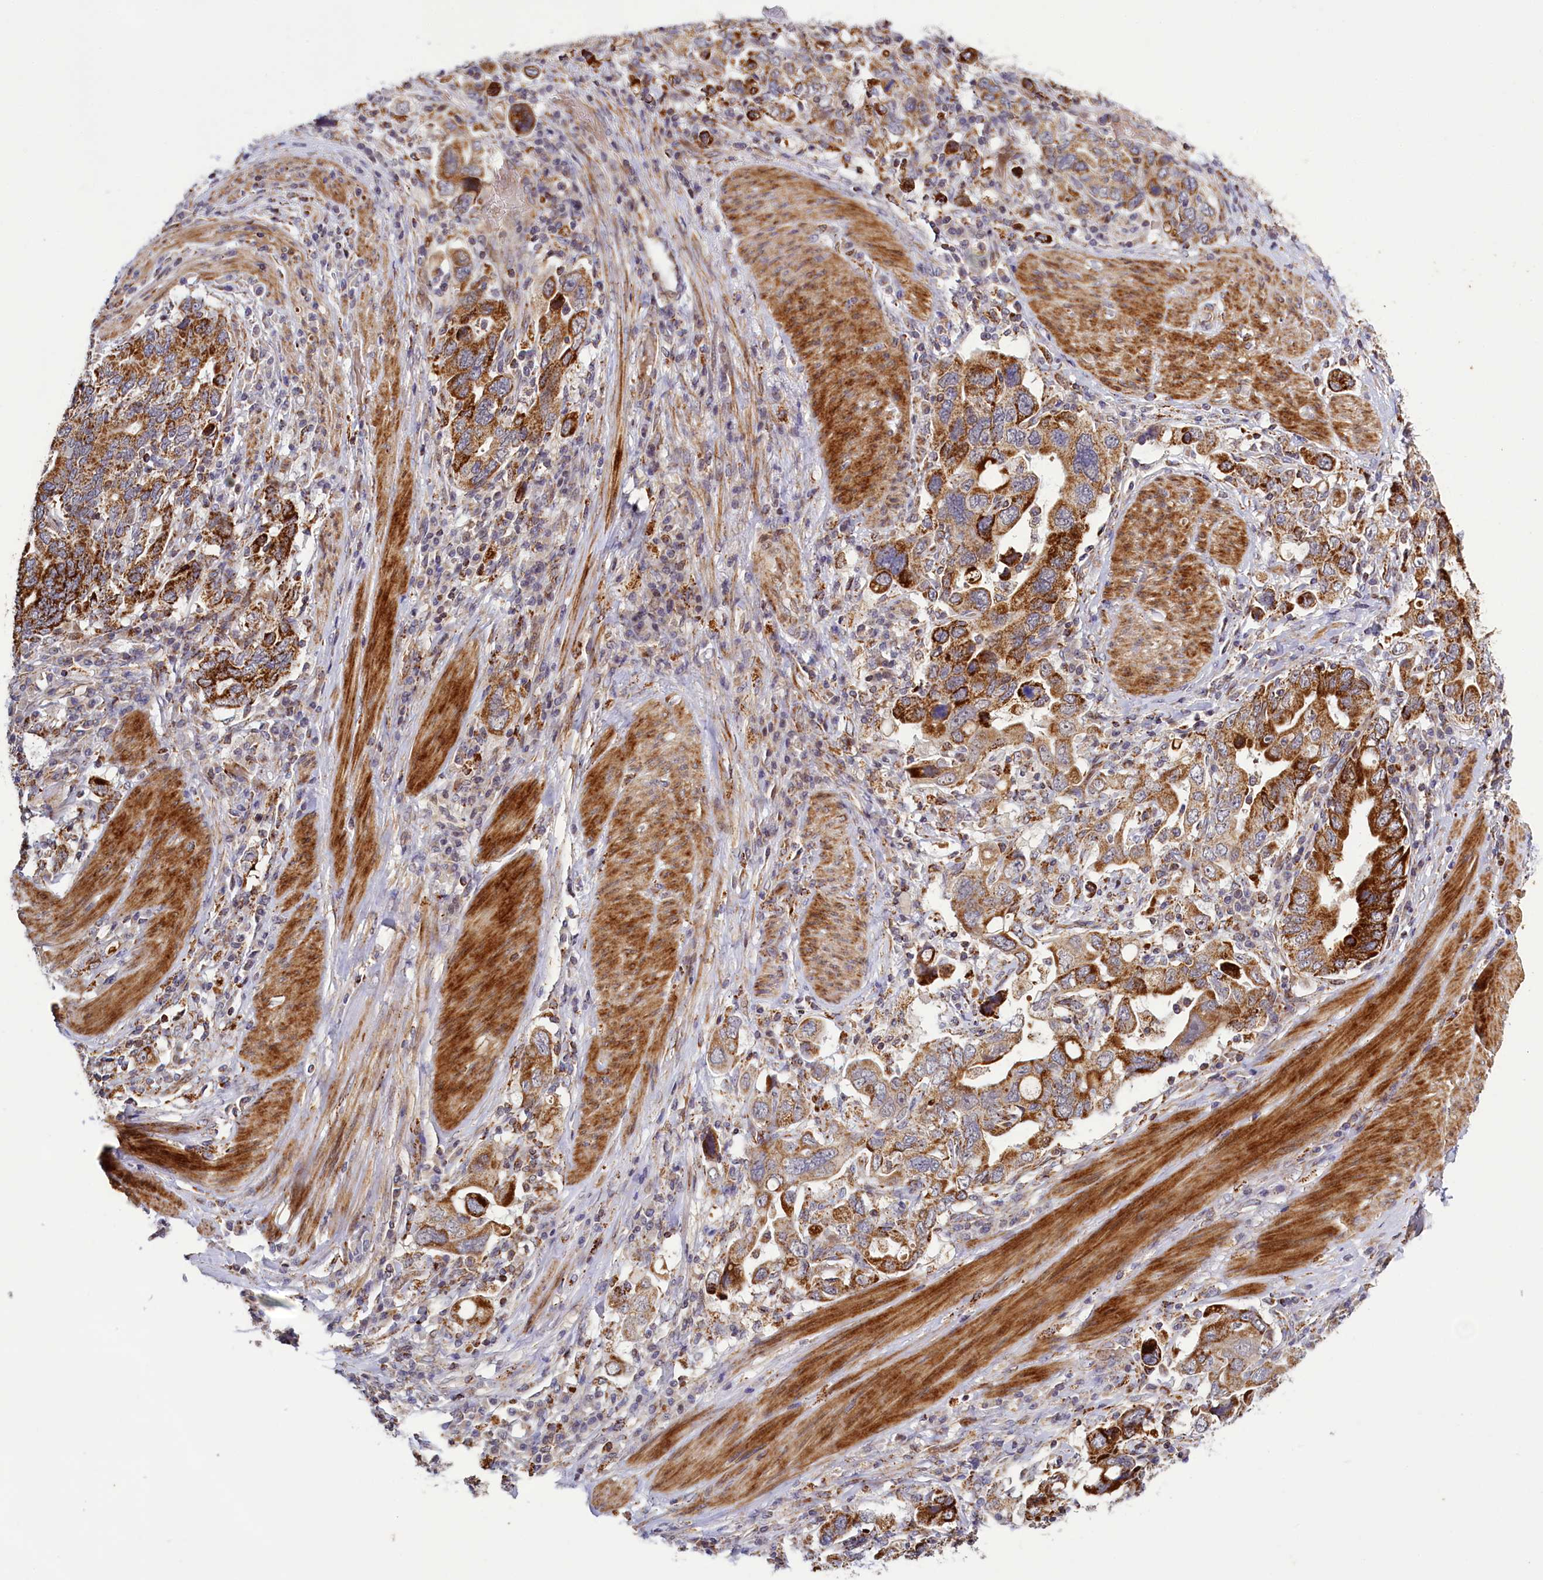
{"staining": {"intensity": "strong", "quantity": "25%-75%", "location": "cytoplasmic/membranous"}, "tissue": "stomach cancer", "cell_type": "Tumor cells", "image_type": "cancer", "snomed": [{"axis": "morphology", "description": "Adenocarcinoma, NOS"}, {"axis": "topography", "description": "Stomach, upper"}], "caption": "A brown stain highlights strong cytoplasmic/membranous positivity of a protein in human adenocarcinoma (stomach) tumor cells.", "gene": "DYNC2H1", "patient": {"sex": "male", "age": 62}}